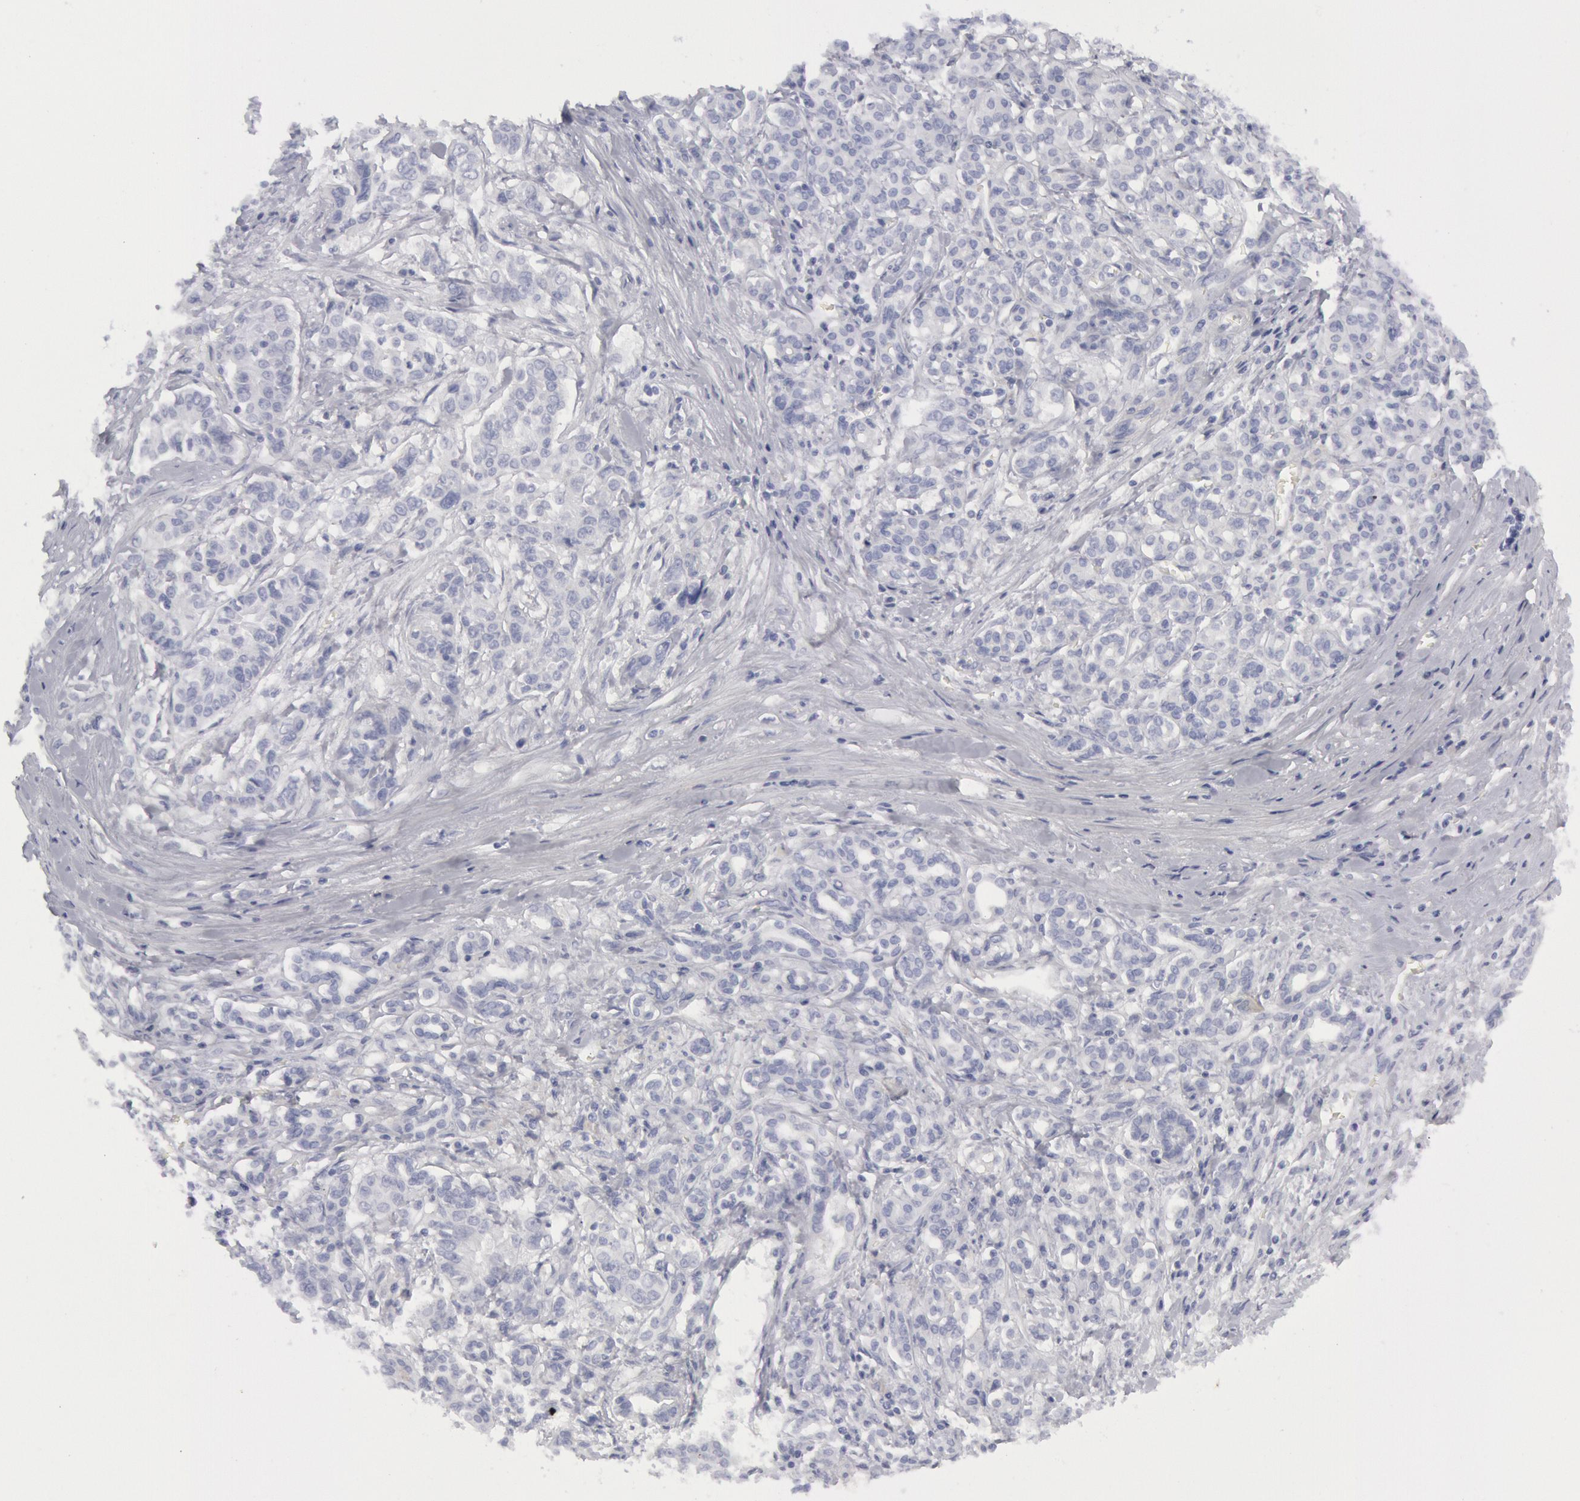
{"staining": {"intensity": "negative", "quantity": "none", "location": "none"}, "tissue": "pancreatic cancer", "cell_type": "Tumor cells", "image_type": "cancer", "snomed": [{"axis": "morphology", "description": "Adenocarcinoma, NOS"}, {"axis": "topography", "description": "Pancreas"}], "caption": "Tumor cells show no significant expression in pancreatic cancer.", "gene": "FHL1", "patient": {"sex": "female", "age": 52}}